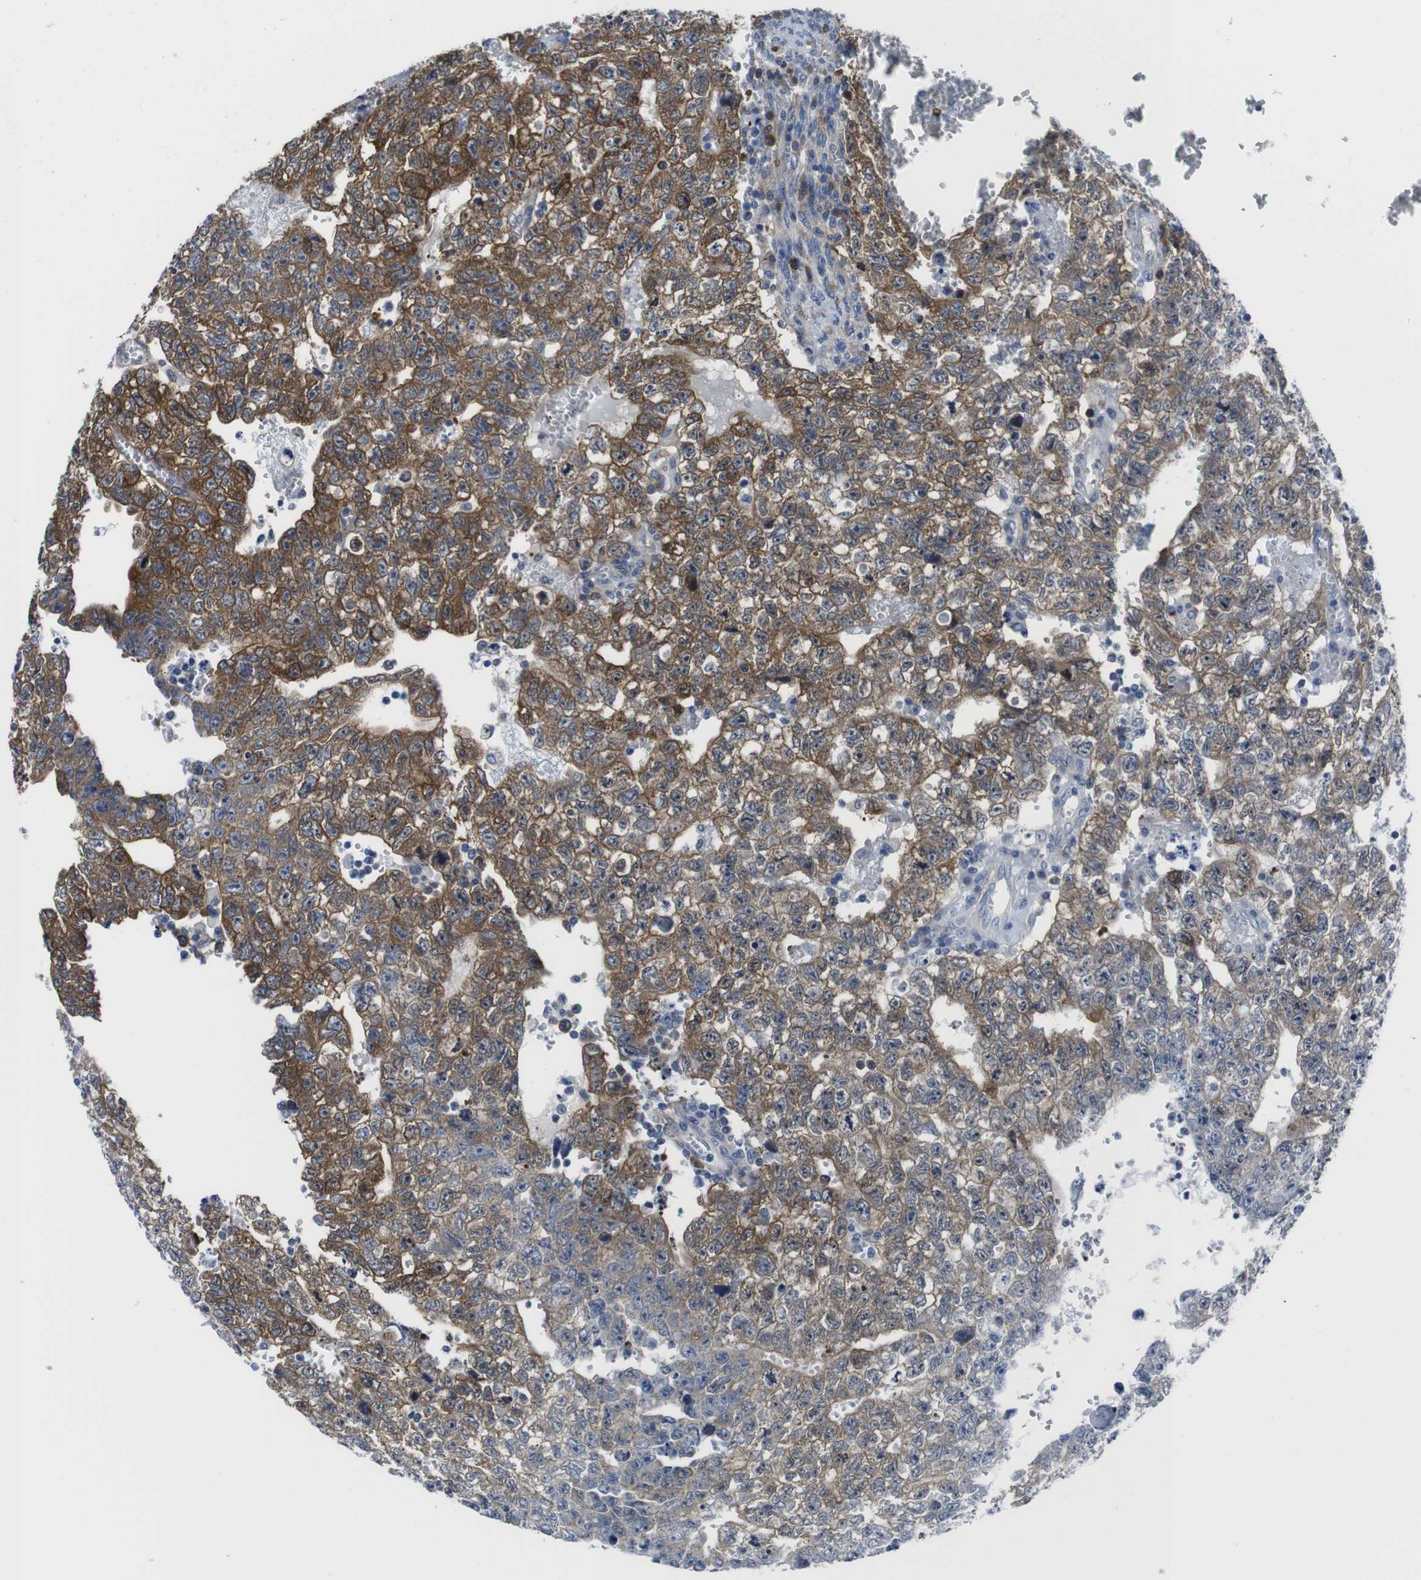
{"staining": {"intensity": "strong", "quantity": ">75%", "location": "cytoplasmic/membranous"}, "tissue": "testis cancer", "cell_type": "Tumor cells", "image_type": "cancer", "snomed": [{"axis": "morphology", "description": "Seminoma, NOS"}, {"axis": "morphology", "description": "Carcinoma, Embryonal, NOS"}, {"axis": "topography", "description": "Testis"}], "caption": "A brown stain highlights strong cytoplasmic/membranous positivity of a protein in testis cancer tumor cells. (IHC, brightfield microscopy, high magnification).", "gene": "EIF4A1", "patient": {"sex": "male", "age": 38}}